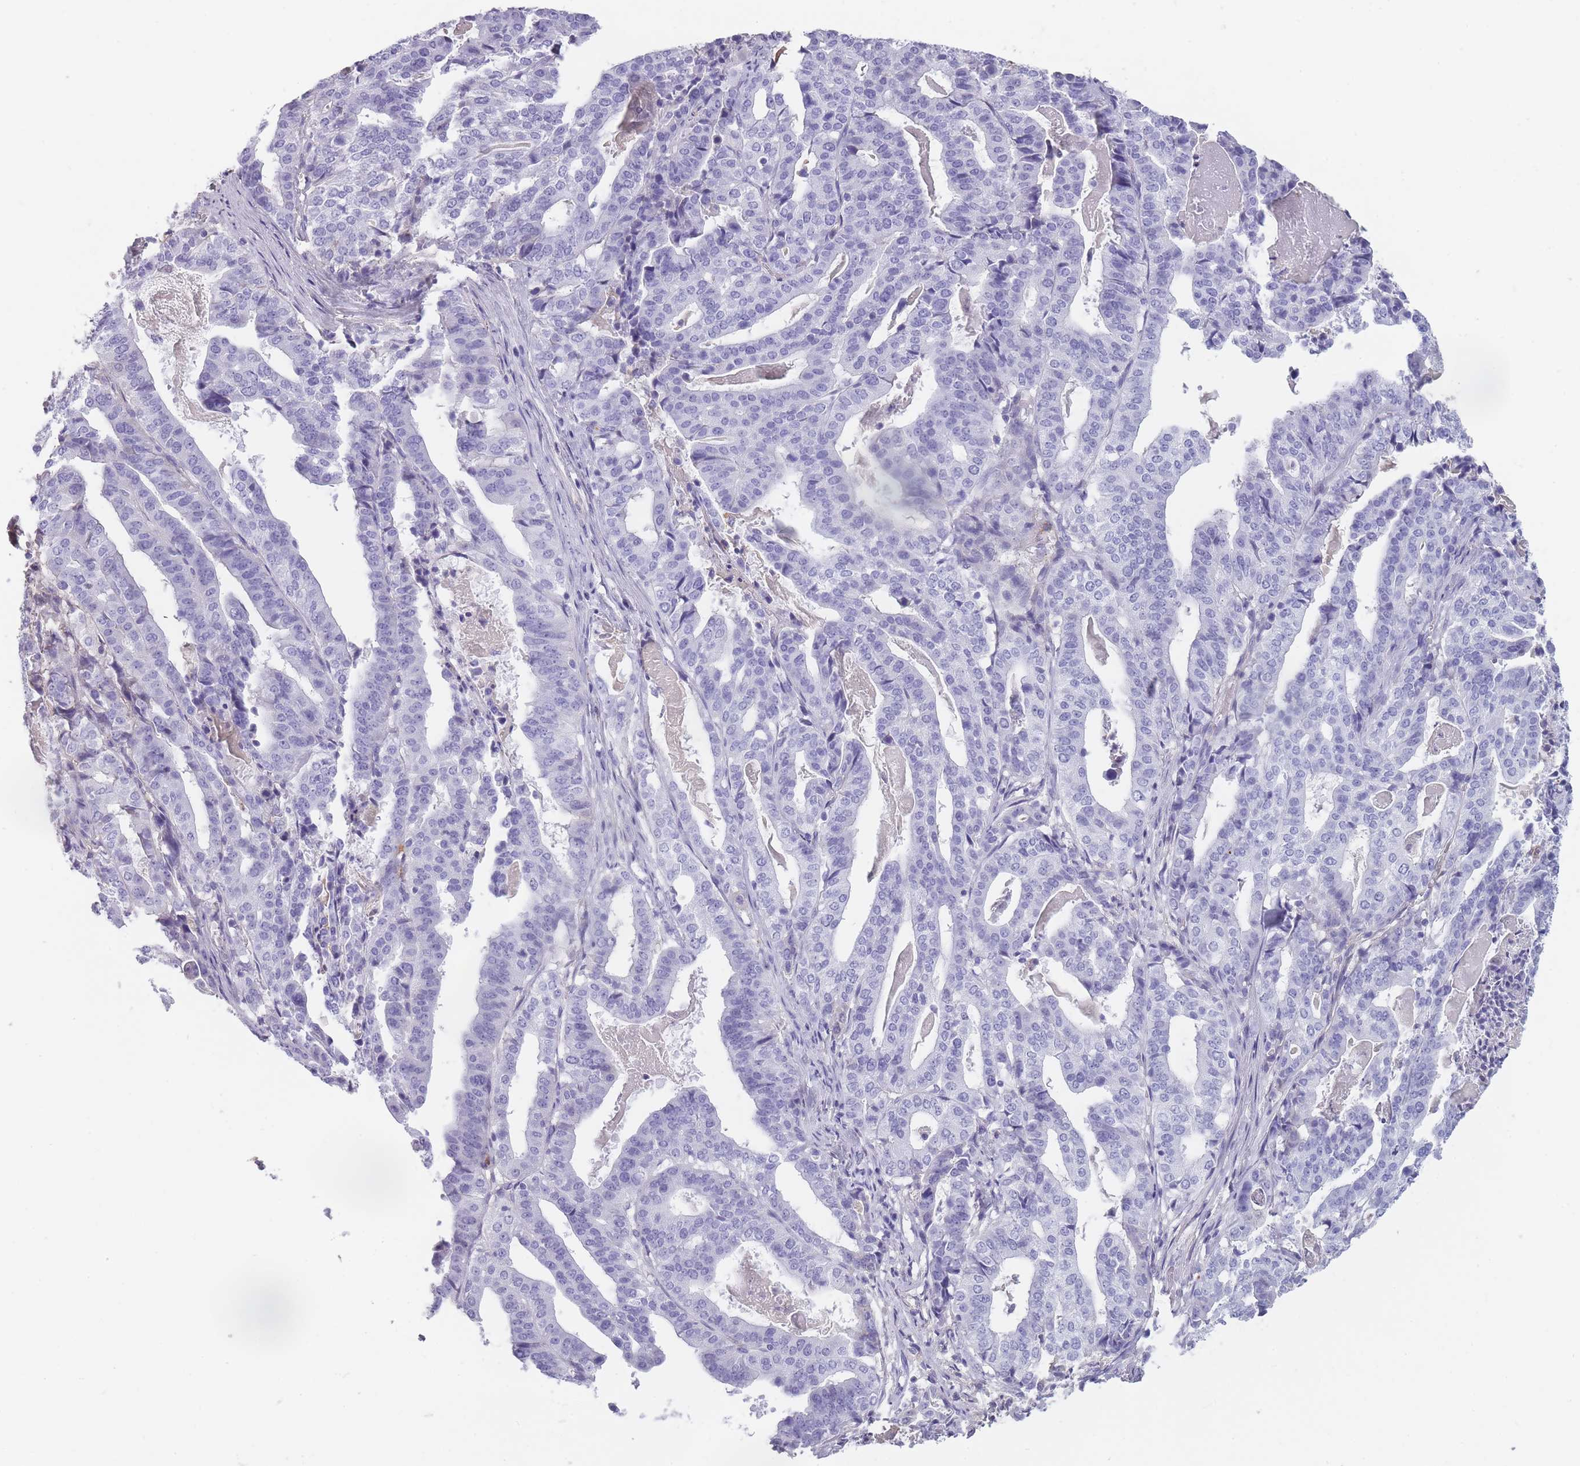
{"staining": {"intensity": "negative", "quantity": "none", "location": "none"}, "tissue": "stomach cancer", "cell_type": "Tumor cells", "image_type": "cancer", "snomed": [{"axis": "morphology", "description": "Adenocarcinoma, NOS"}, {"axis": "topography", "description": "Stomach"}], "caption": "A micrograph of human stomach cancer is negative for staining in tumor cells. (Immunohistochemistry (ihc), brightfield microscopy, high magnification).", "gene": "CR1L", "patient": {"sex": "male", "age": 48}}